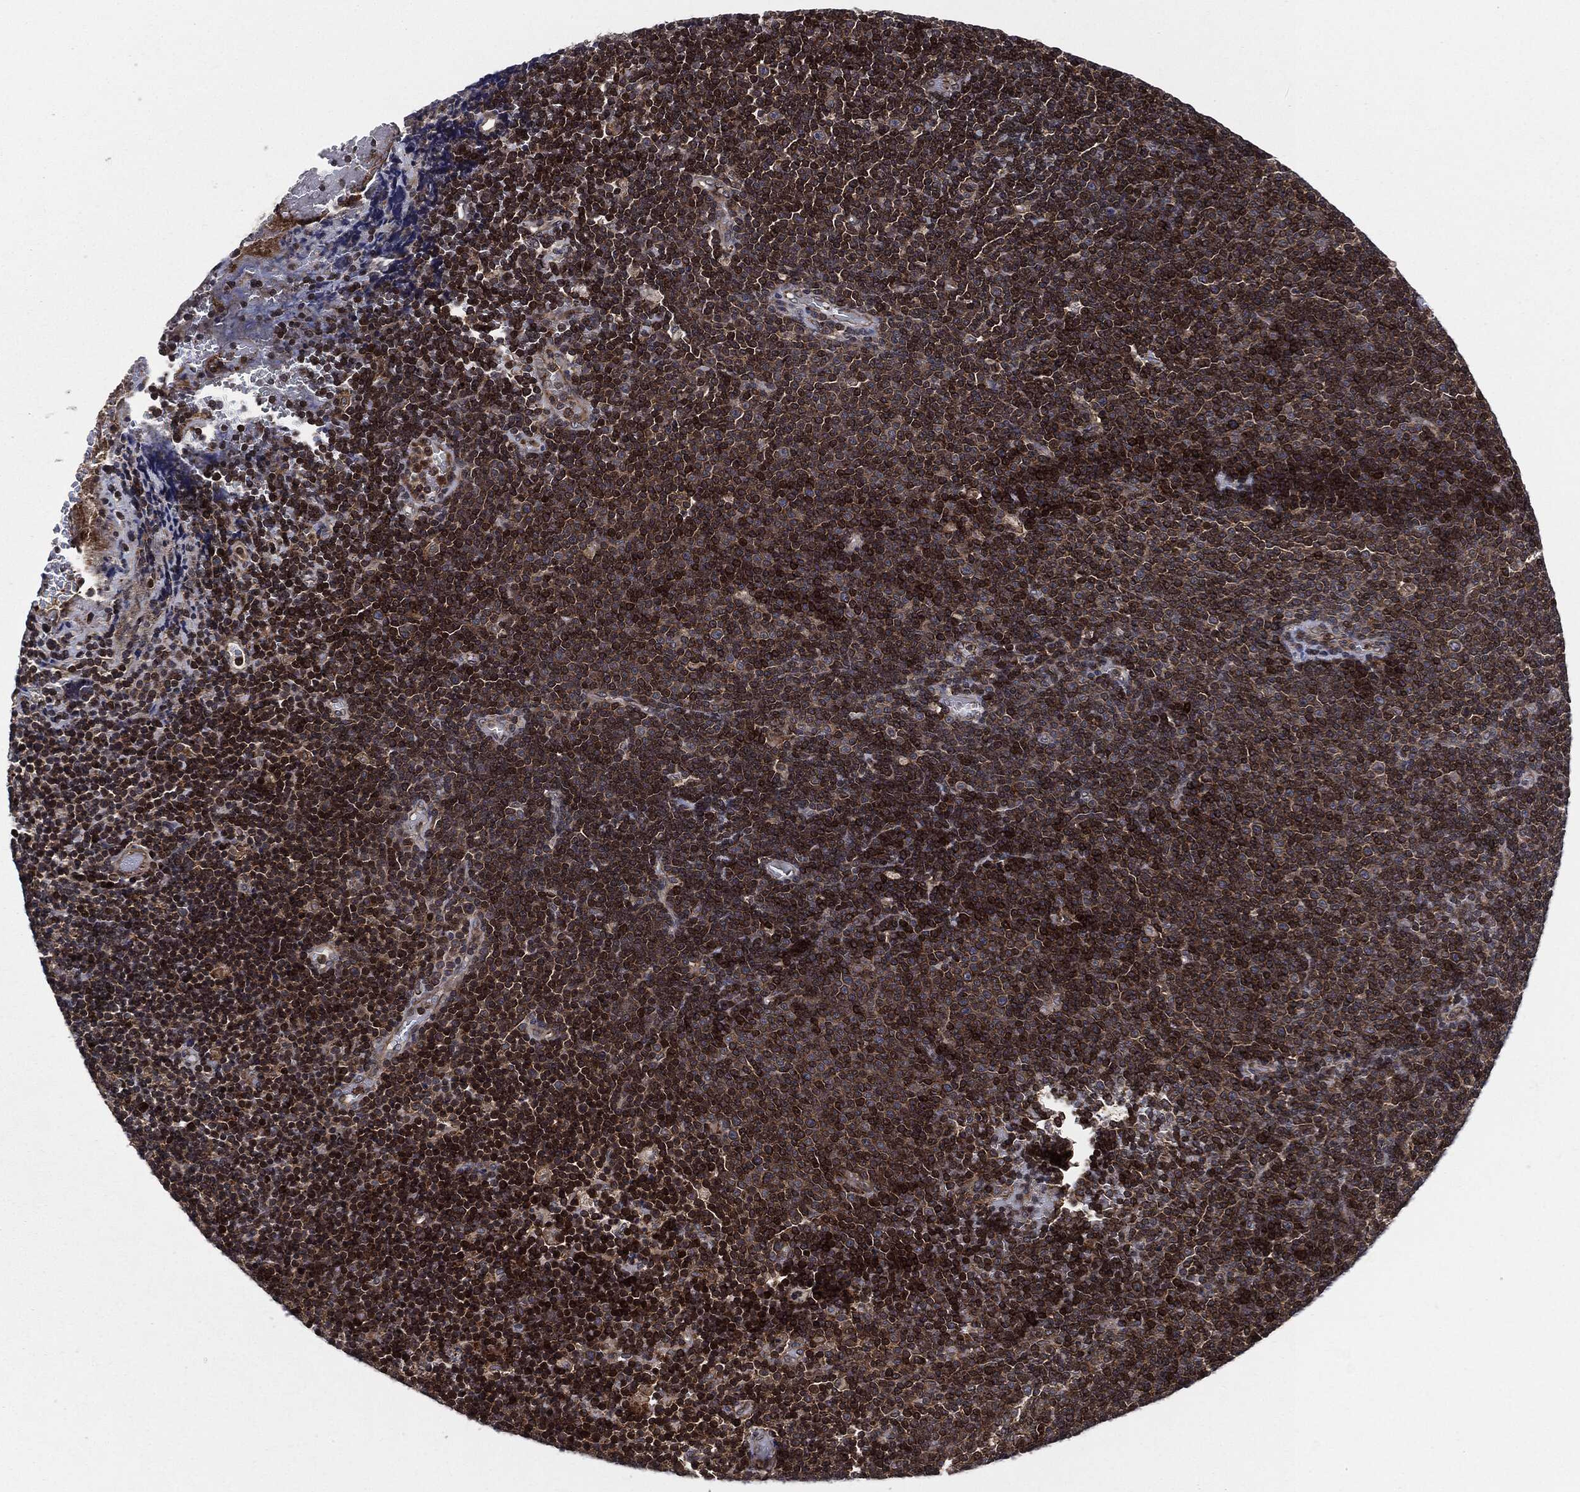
{"staining": {"intensity": "strong", "quantity": ">75%", "location": "cytoplasmic/membranous"}, "tissue": "lymphoma", "cell_type": "Tumor cells", "image_type": "cancer", "snomed": [{"axis": "morphology", "description": "Malignant lymphoma, non-Hodgkin's type, Low grade"}, {"axis": "topography", "description": "Brain"}], "caption": "Immunohistochemistry (DAB (3,3'-diaminobenzidine)) staining of human malignant lymphoma, non-Hodgkin's type (low-grade) exhibits strong cytoplasmic/membranous protein staining in about >75% of tumor cells.", "gene": "UBR1", "patient": {"sex": "female", "age": 66}}